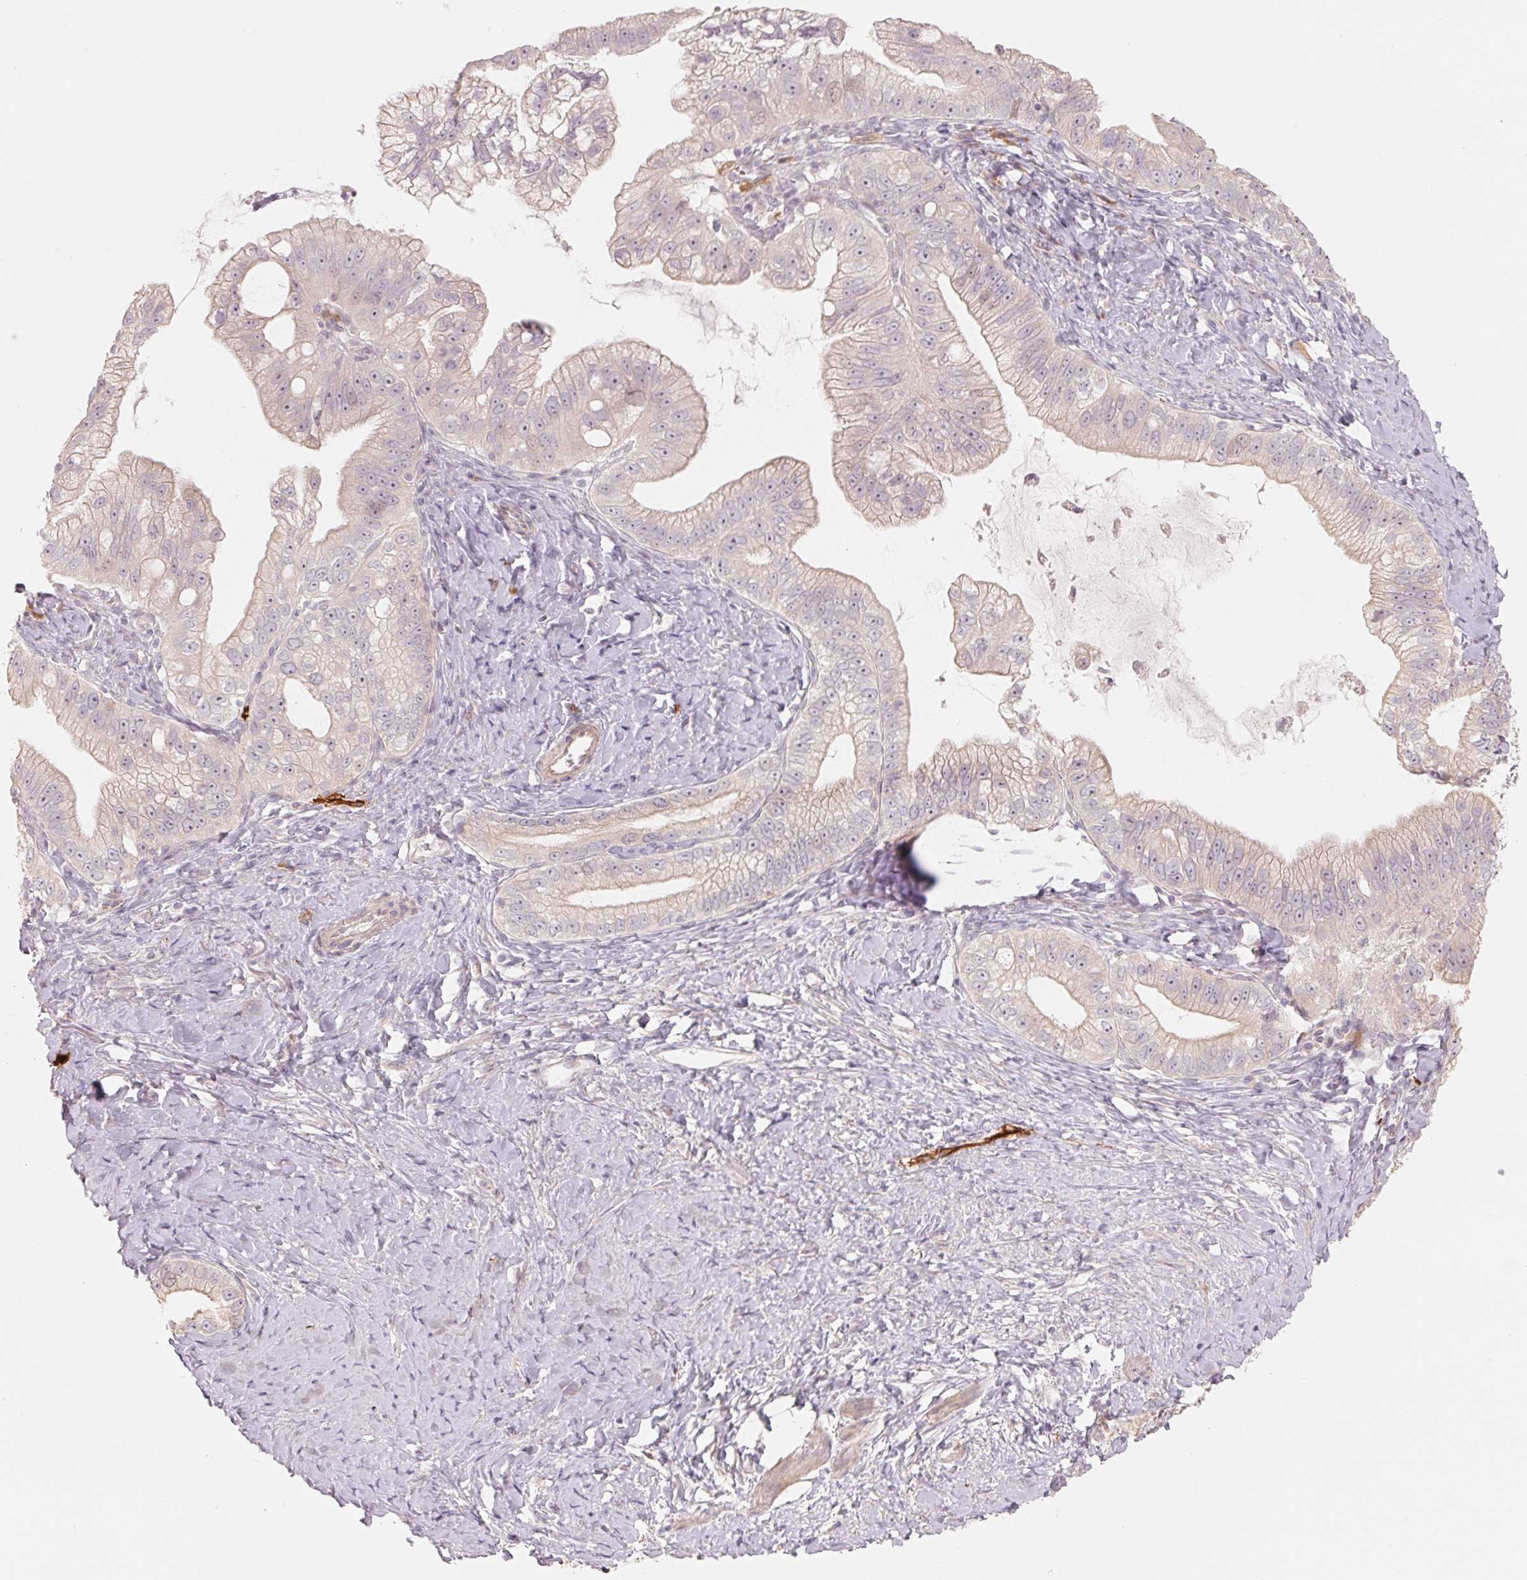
{"staining": {"intensity": "negative", "quantity": "none", "location": "none"}, "tissue": "pancreatic cancer", "cell_type": "Tumor cells", "image_type": "cancer", "snomed": [{"axis": "morphology", "description": "Adenocarcinoma, NOS"}, {"axis": "topography", "description": "Pancreas"}], "caption": "Pancreatic cancer (adenocarcinoma) was stained to show a protein in brown. There is no significant expression in tumor cells.", "gene": "DENND2C", "patient": {"sex": "male", "age": 70}}